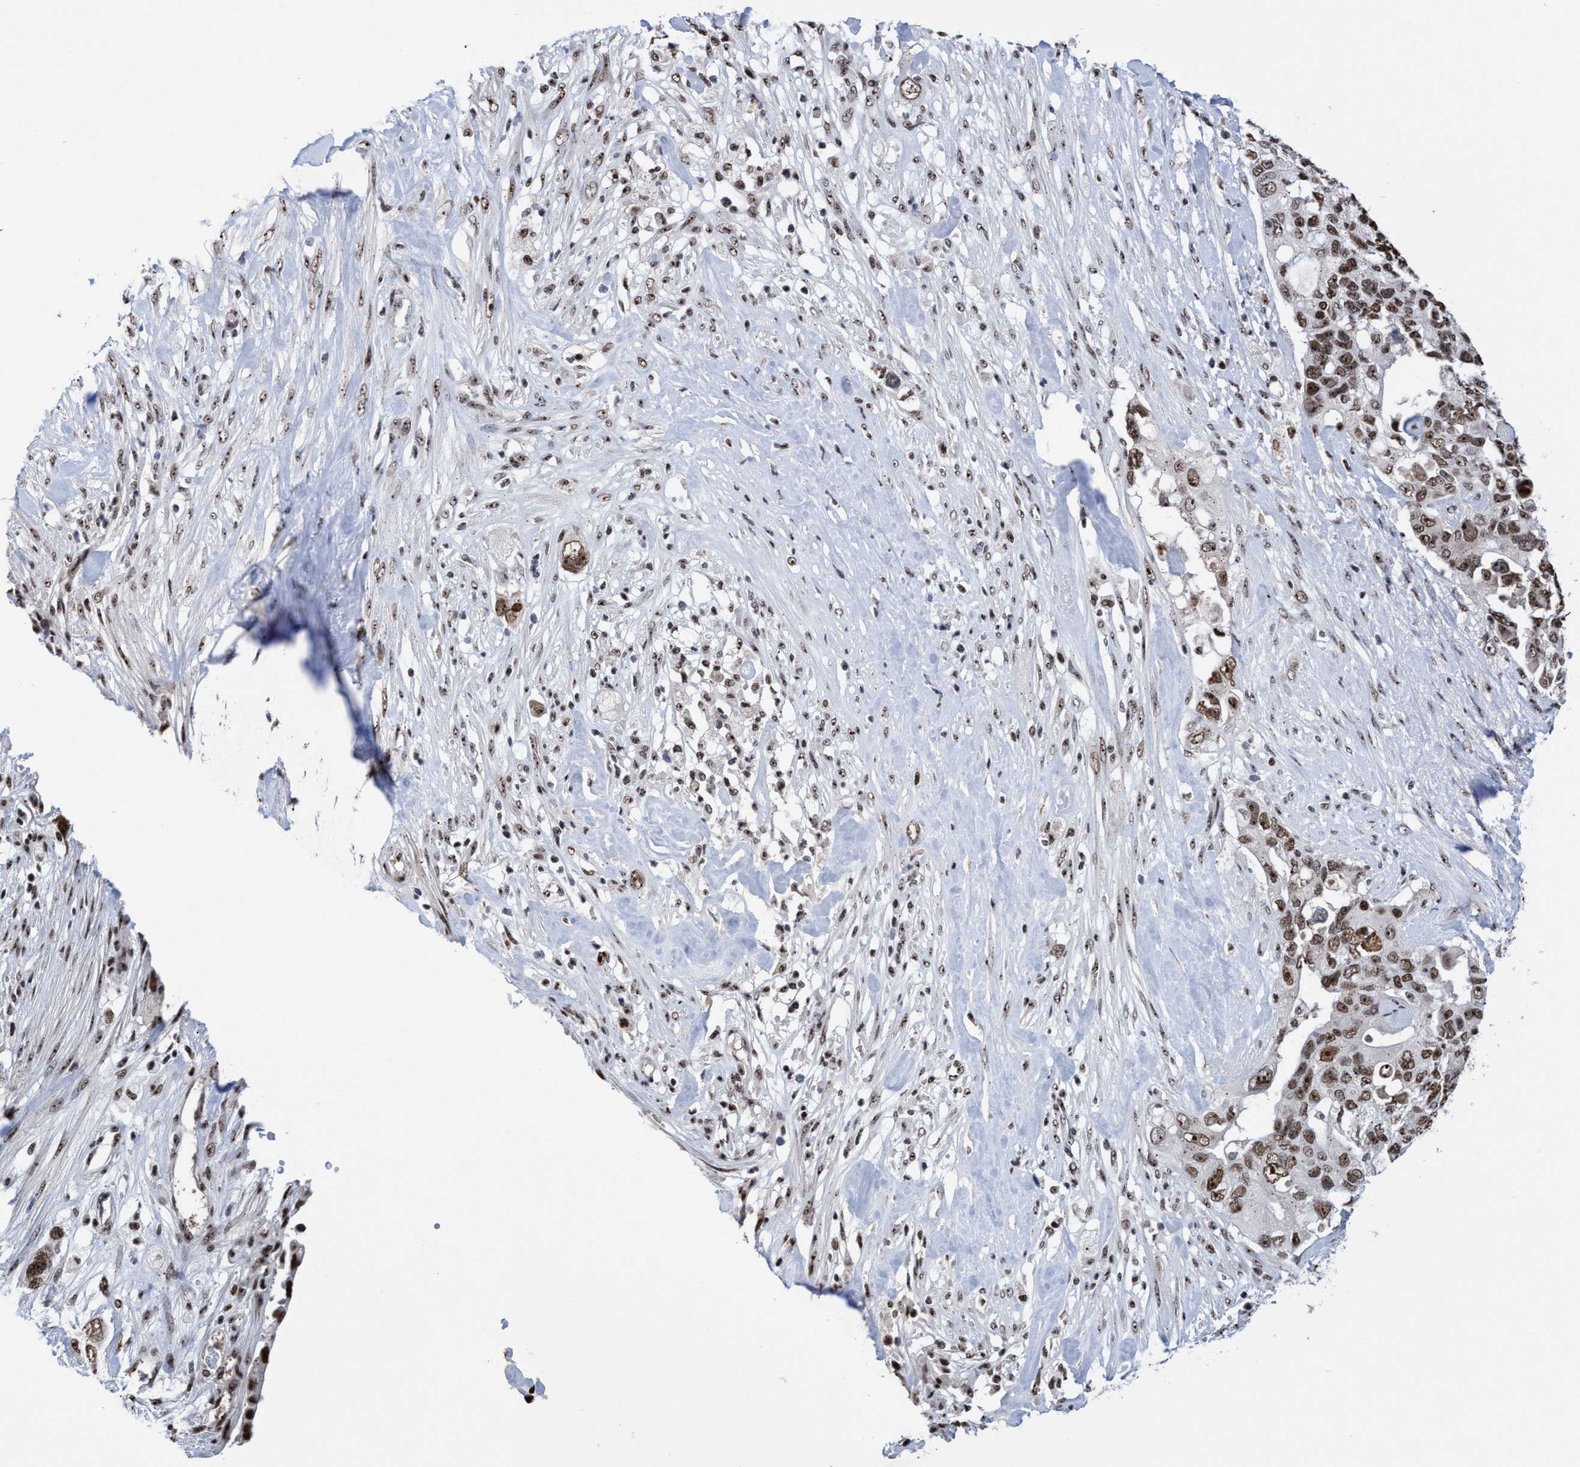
{"staining": {"intensity": "moderate", "quantity": ">75%", "location": "nuclear"}, "tissue": "pancreatic cancer", "cell_type": "Tumor cells", "image_type": "cancer", "snomed": [{"axis": "morphology", "description": "Adenocarcinoma, NOS"}, {"axis": "topography", "description": "Pancreas"}], "caption": "Immunohistochemical staining of human adenocarcinoma (pancreatic) reveals medium levels of moderate nuclear positivity in about >75% of tumor cells. Using DAB (brown) and hematoxylin (blue) stains, captured at high magnification using brightfield microscopy.", "gene": "EFCAB10", "patient": {"sex": "female", "age": 56}}